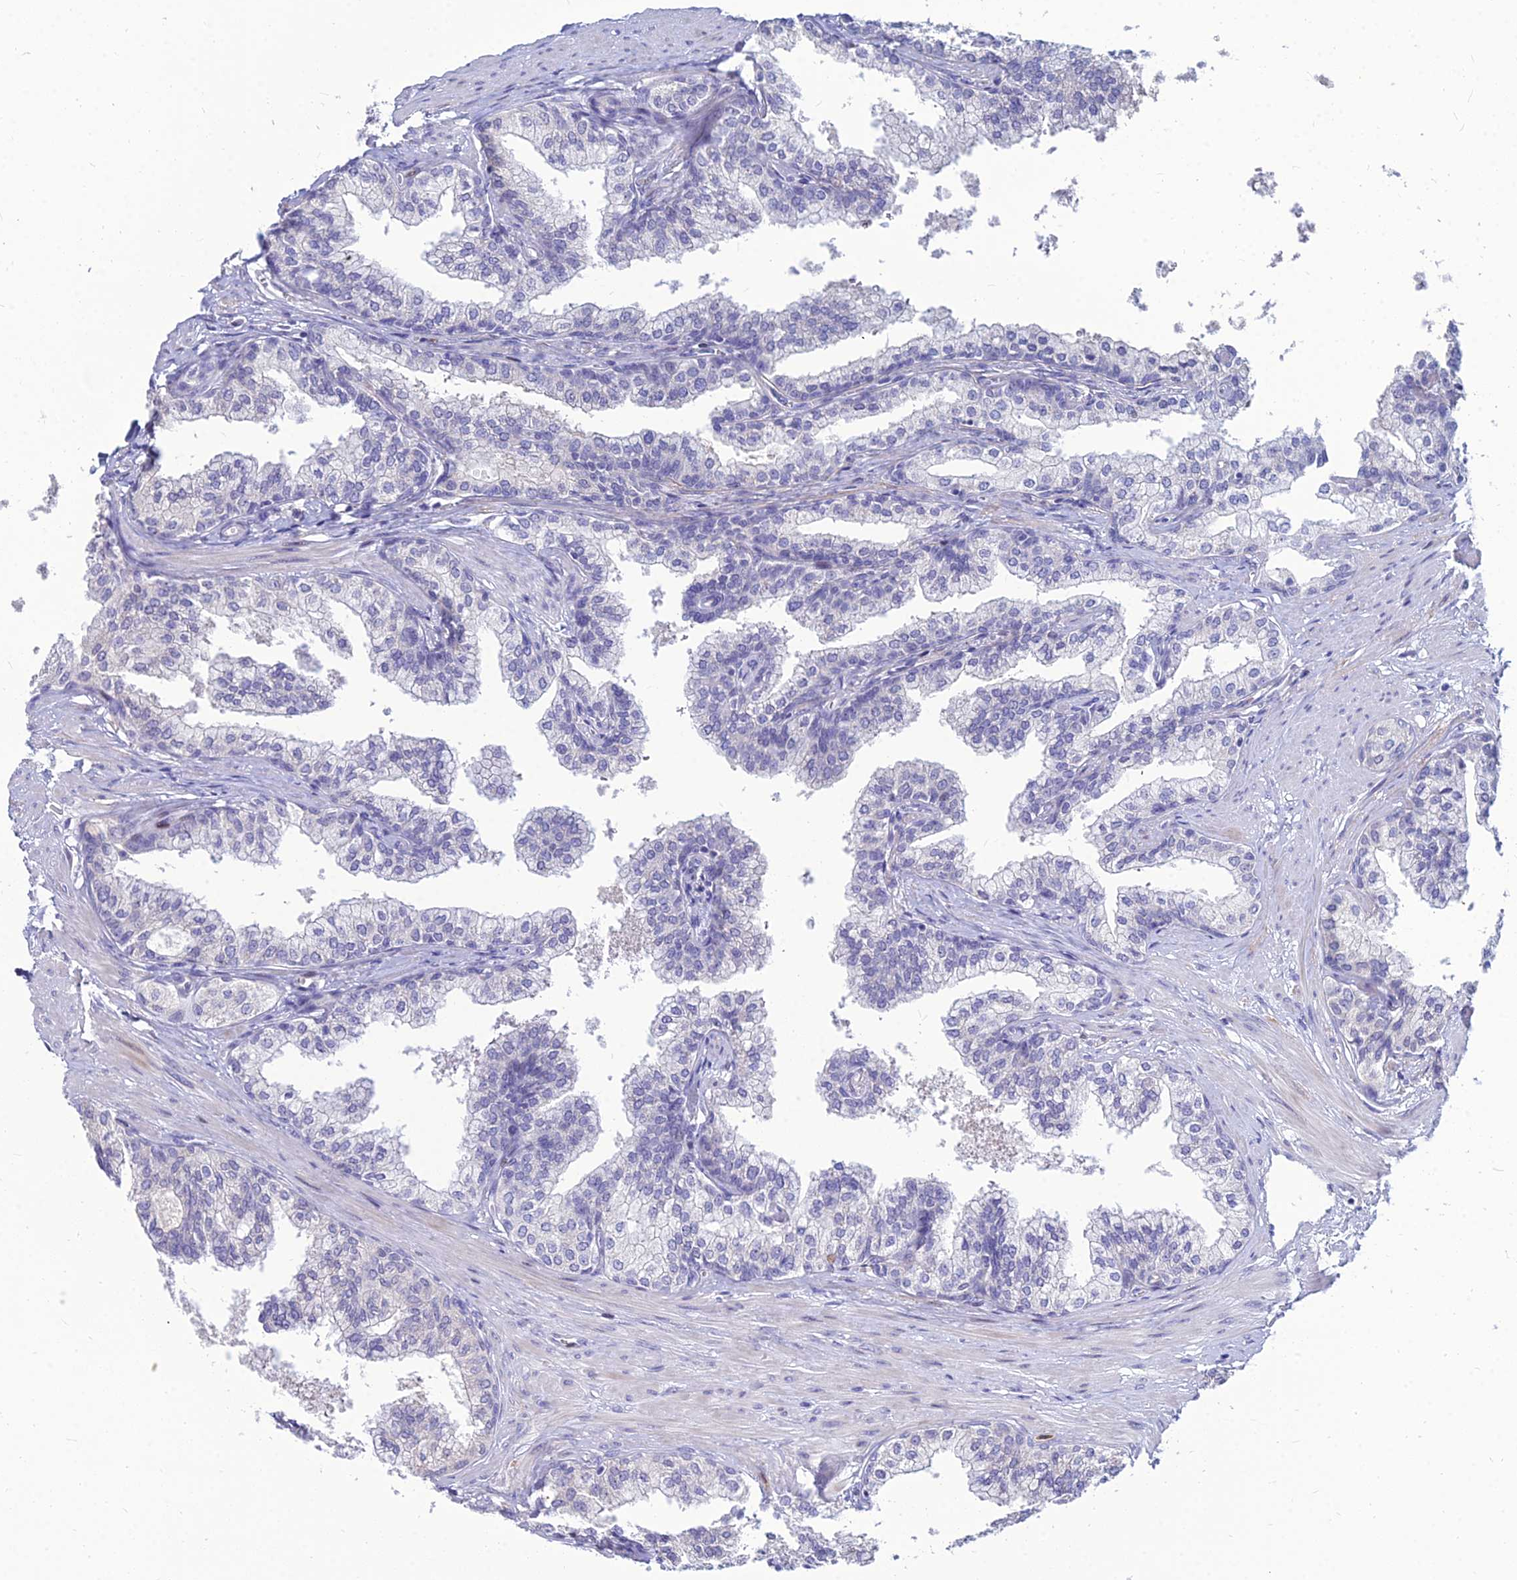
{"staining": {"intensity": "negative", "quantity": "none", "location": "none"}, "tissue": "prostate", "cell_type": "Glandular cells", "image_type": "normal", "snomed": [{"axis": "morphology", "description": "Normal tissue, NOS"}, {"axis": "topography", "description": "Prostate"}], "caption": "Immunohistochemistry micrograph of unremarkable human prostate stained for a protein (brown), which demonstrates no expression in glandular cells. (Stains: DAB (3,3'-diaminobenzidine) immunohistochemistry with hematoxylin counter stain, Microscopy: brightfield microscopy at high magnification).", "gene": "GOLGA6A", "patient": {"sex": "male", "age": 60}}